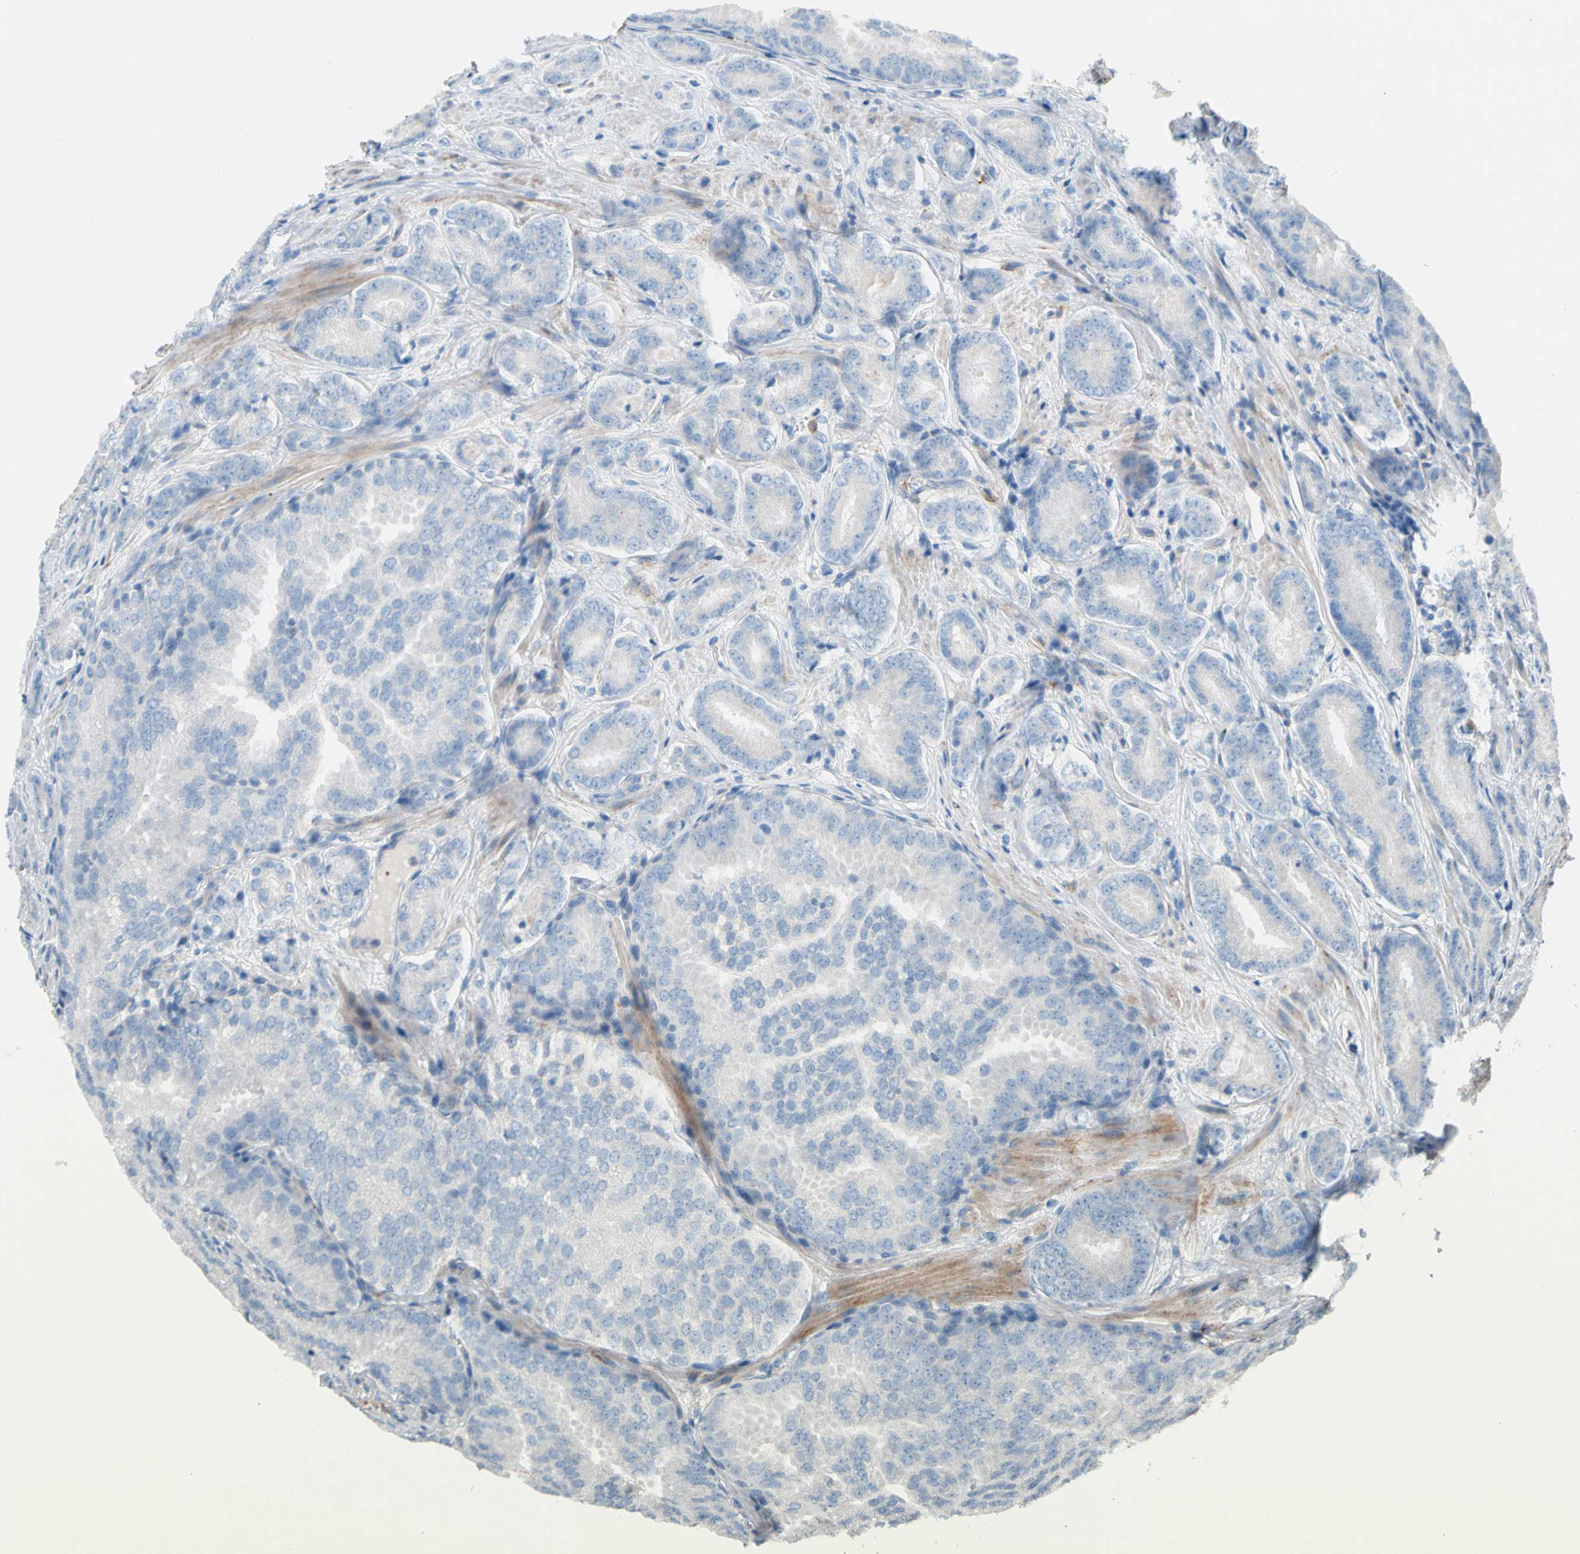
{"staining": {"intensity": "weak", "quantity": ">75%", "location": "cytoplasmic/membranous"}, "tissue": "prostate cancer", "cell_type": "Tumor cells", "image_type": "cancer", "snomed": [{"axis": "morphology", "description": "Adenocarcinoma, High grade"}, {"axis": "topography", "description": "Prostate"}], "caption": "Immunohistochemistry micrograph of prostate cancer stained for a protein (brown), which demonstrates low levels of weak cytoplasmic/membranous staining in approximately >75% of tumor cells.", "gene": "LY6G6F", "patient": {"sex": "male", "age": 64}}